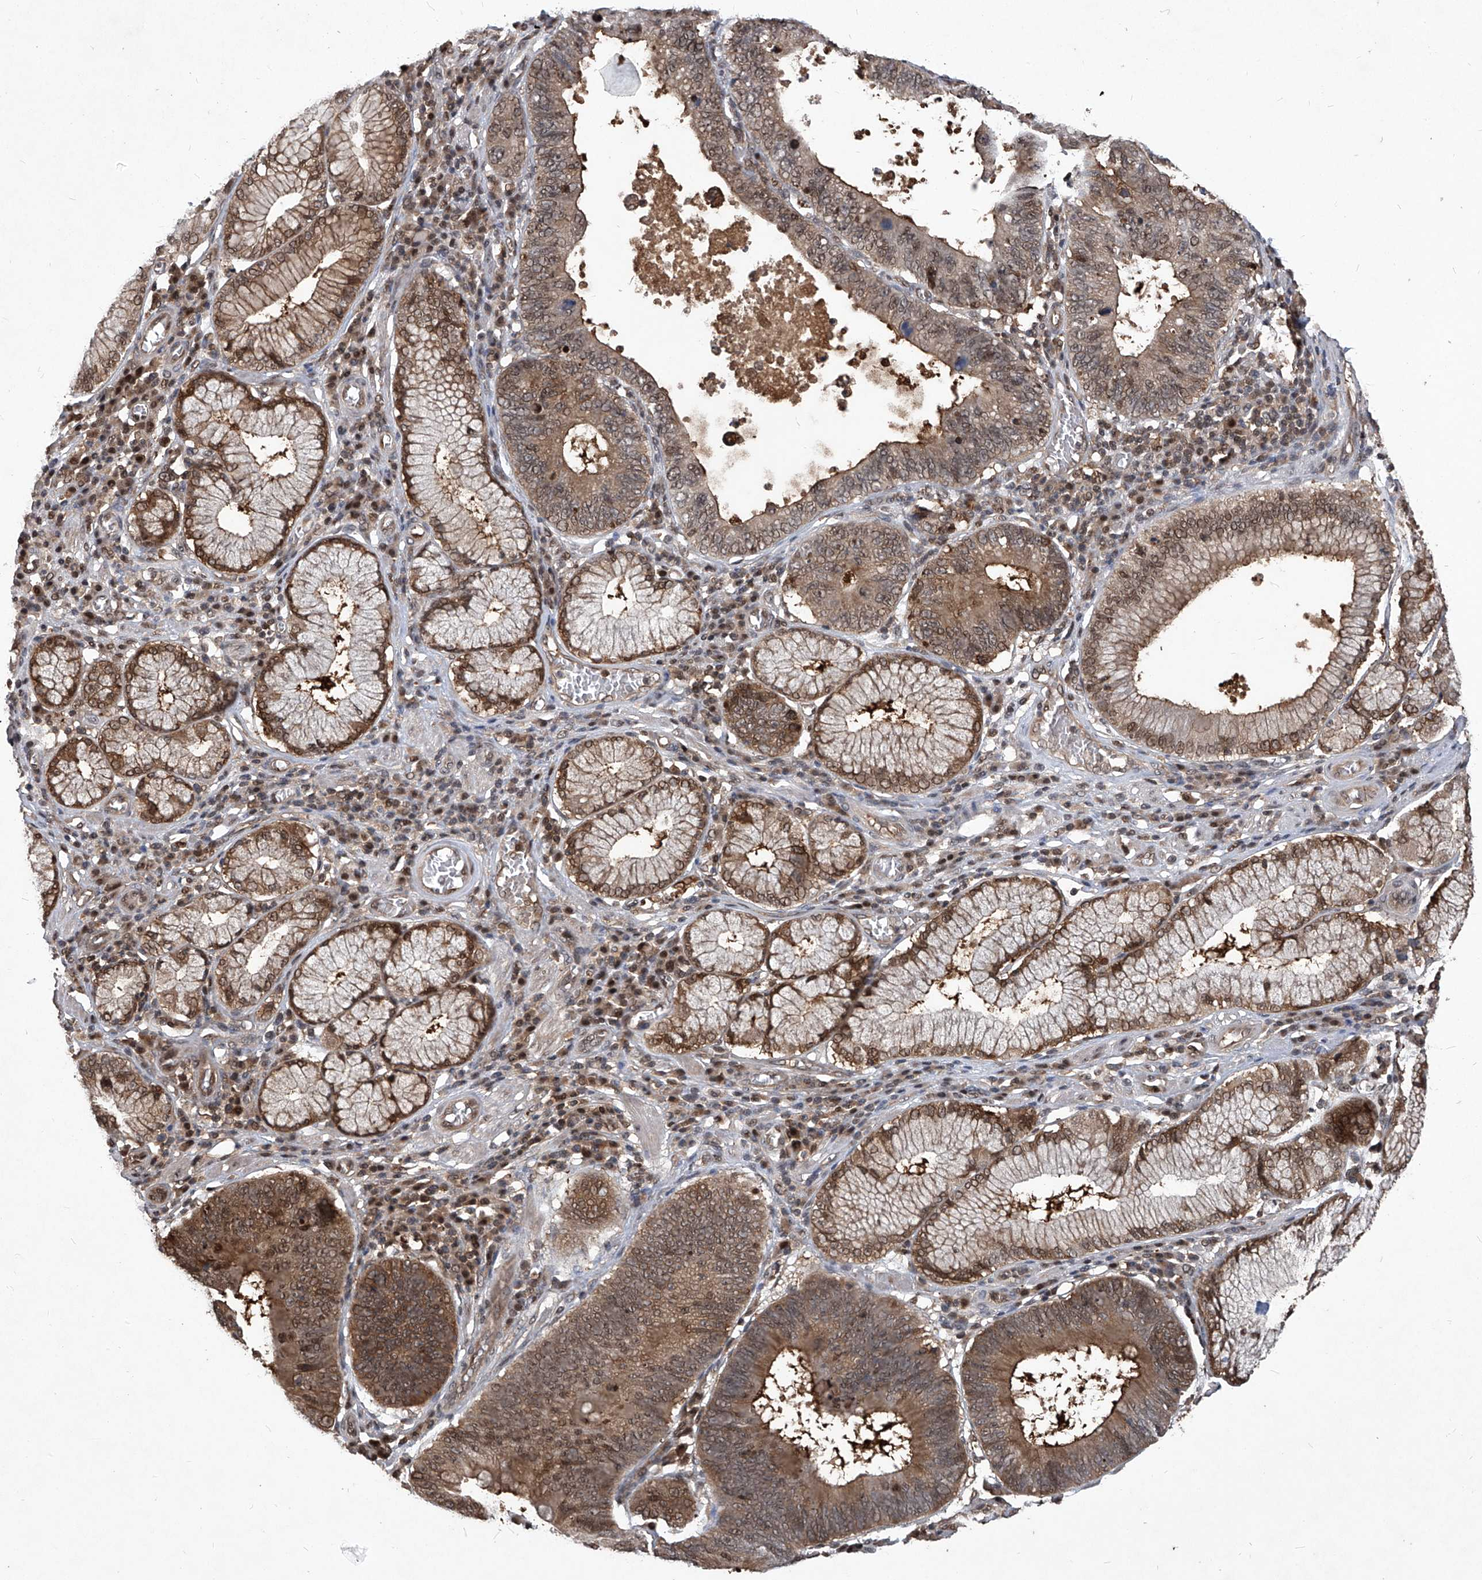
{"staining": {"intensity": "moderate", "quantity": ">75%", "location": "cytoplasmic/membranous,nuclear"}, "tissue": "stomach cancer", "cell_type": "Tumor cells", "image_type": "cancer", "snomed": [{"axis": "morphology", "description": "Adenocarcinoma, NOS"}, {"axis": "topography", "description": "Stomach"}], "caption": "Protein expression analysis of stomach cancer displays moderate cytoplasmic/membranous and nuclear positivity in about >75% of tumor cells.", "gene": "PSMB1", "patient": {"sex": "male", "age": 59}}